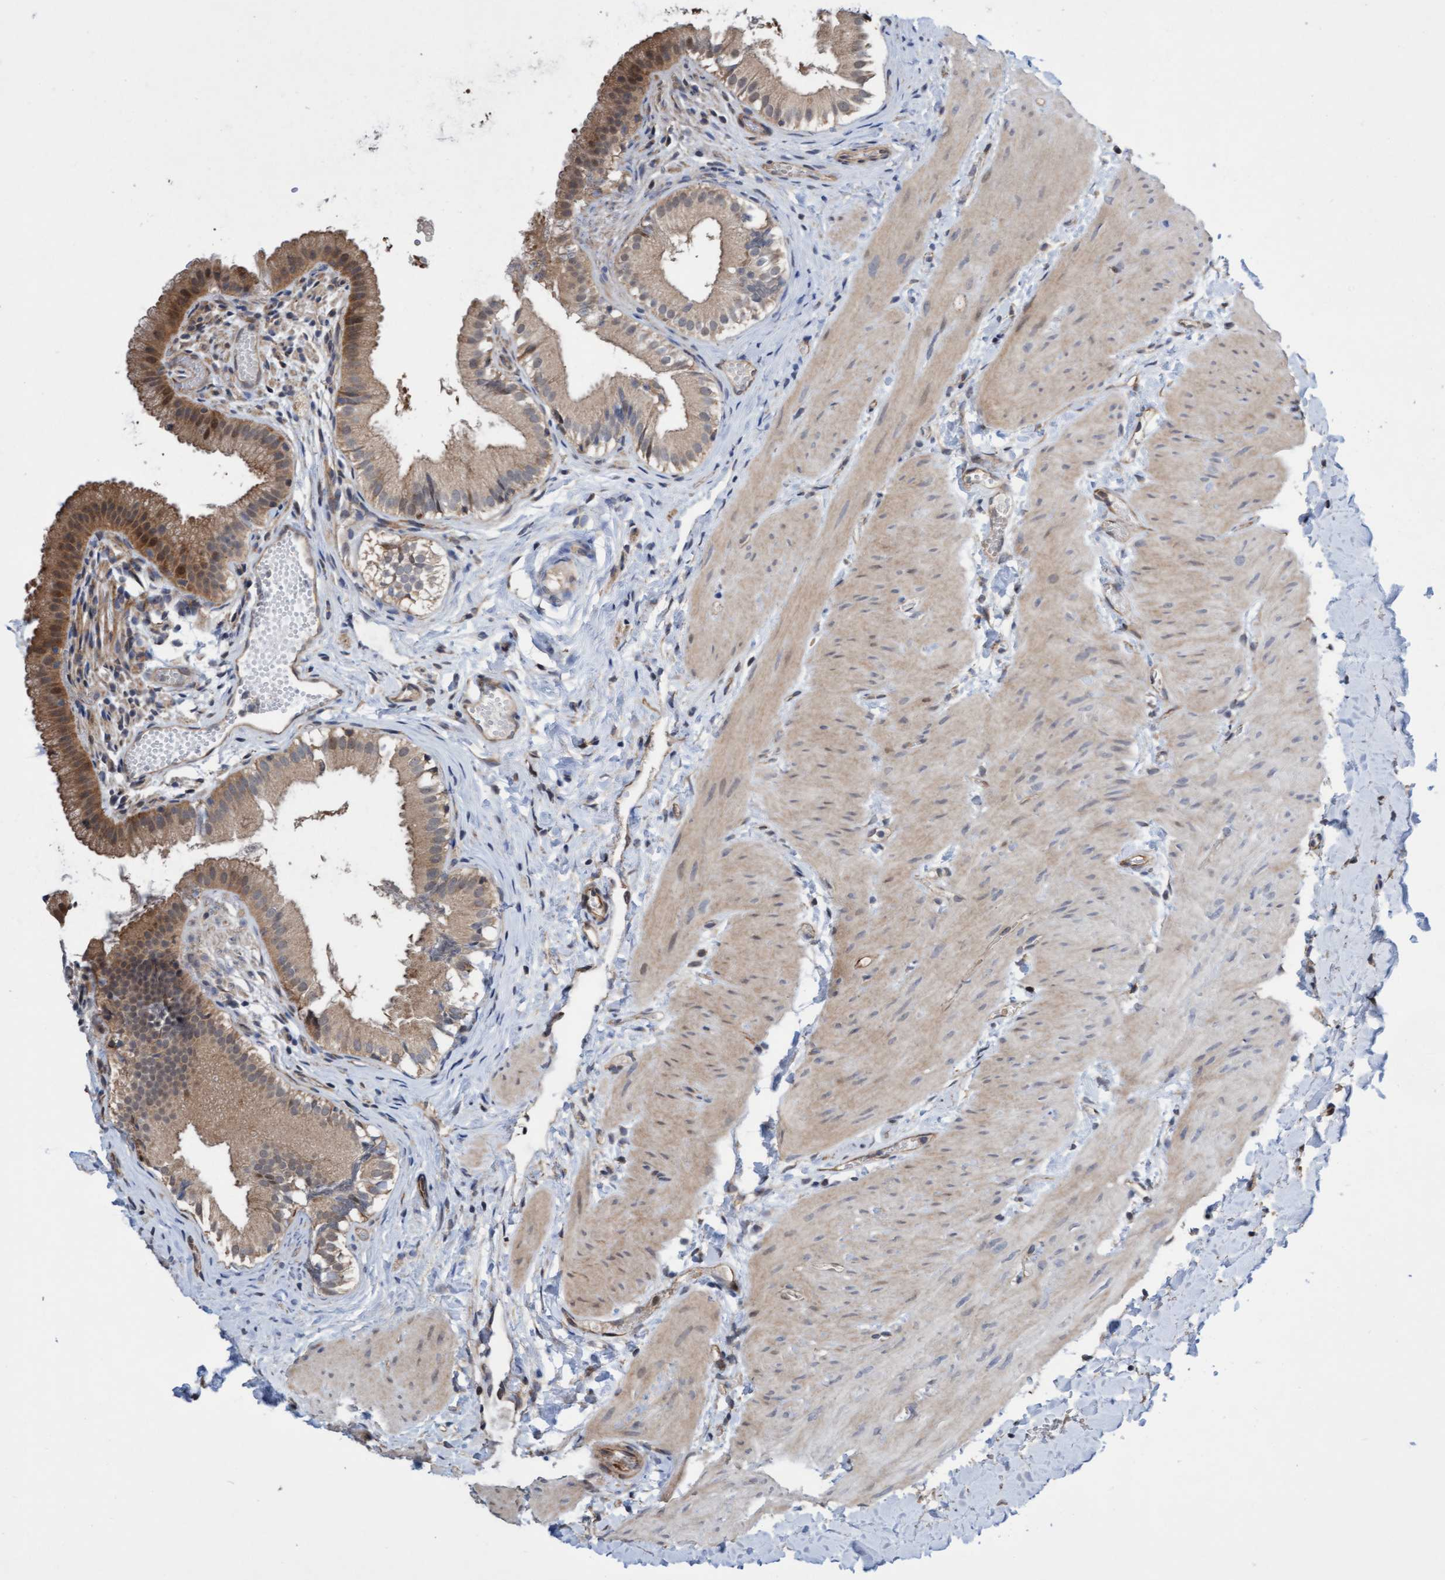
{"staining": {"intensity": "moderate", "quantity": ">75%", "location": "cytoplasmic/membranous"}, "tissue": "gallbladder", "cell_type": "Glandular cells", "image_type": "normal", "snomed": [{"axis": "morphology", "description": "Normal tissue, NOS"}, {"axis": "topography", "description": "Gallbladder"}], "caption": "A brown stain labels moderate cytoplasmic/membranous positivity of a protein in glandular cells of benign gallbladder. Using DAB (brown) and hematoxylin (blue) stains, captured at high magnification using brightfield microscopy.", "gene": "ITFG1", "patient": {"sex": "female", "age": 26}}